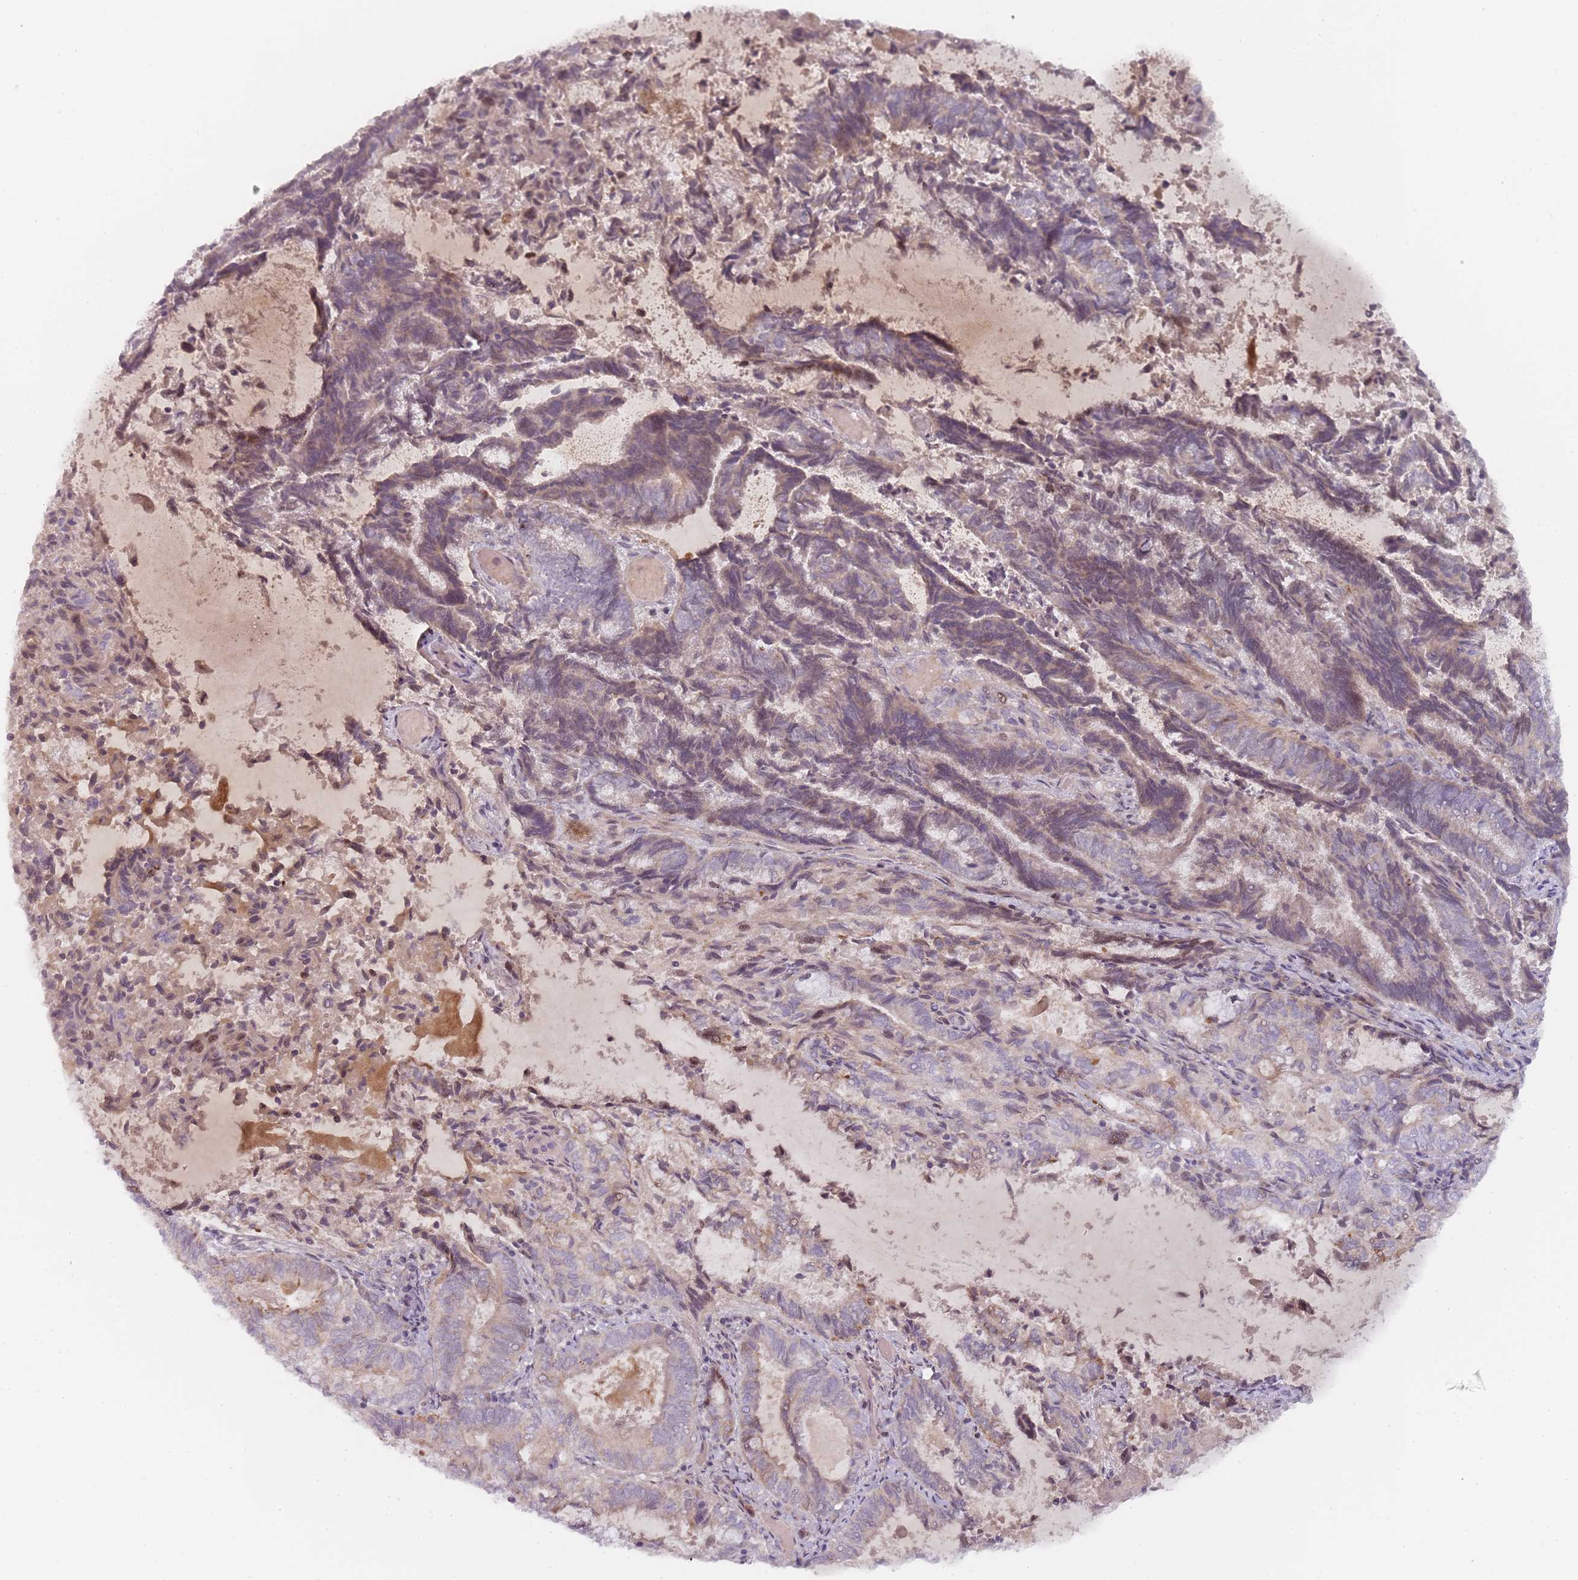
{"staining": {"intensity": "weak", "quantity": "<25%", "location": "cytoplasmic/membranous"}, "tissue": "endometrial cancer", "cell_type": "Tumor cells", "image_type": "cancer", "snomed": [{"axis": "morphology", "description": "Adenocarcinoma, NOS"}, {"axis": "topography", "description": "Endometrium"}], "caption": "Tumor cells show no significant protein staining in adenocarcinoma (endometrial).", "gene": "RPS6KA2", "patient": {"sex": "female", "age": 80}}